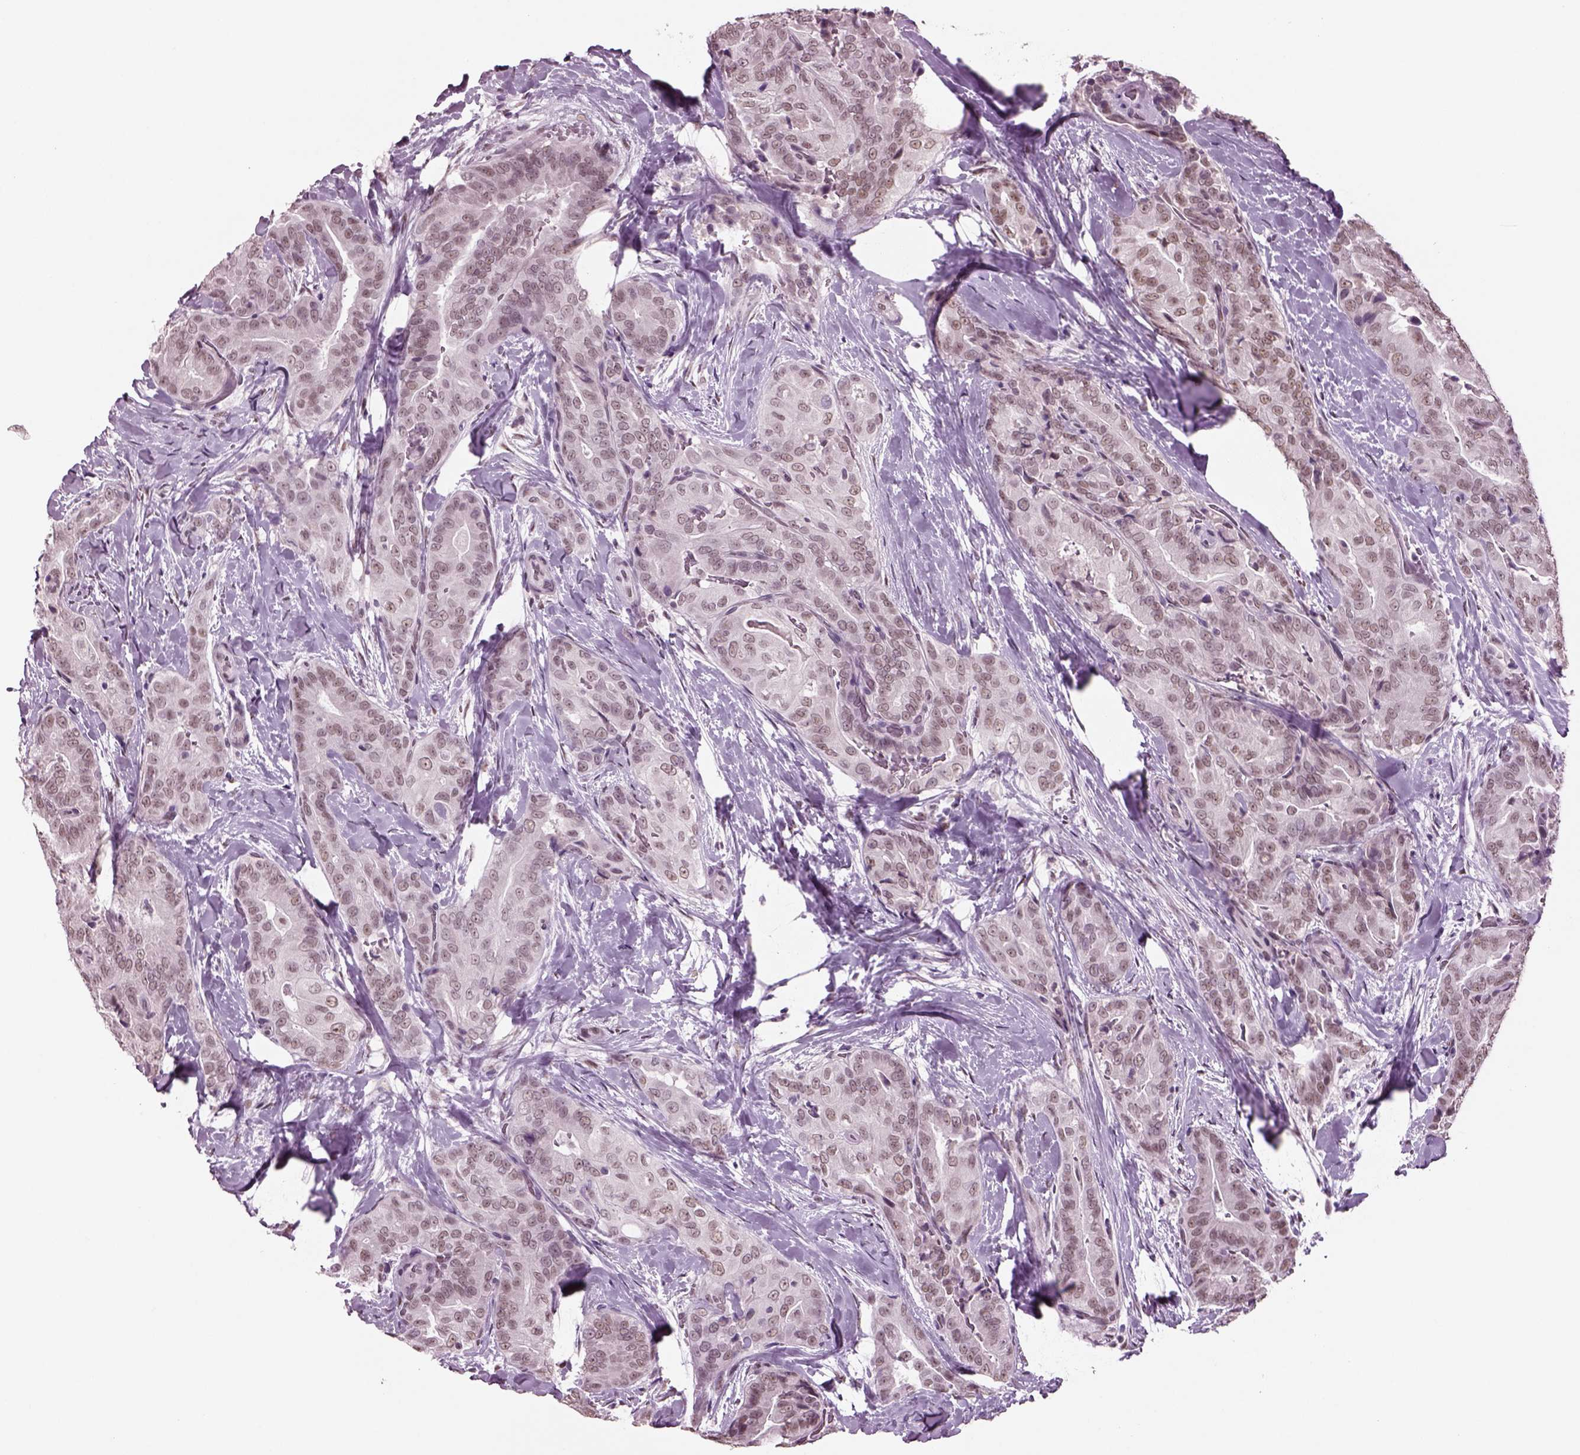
{"staining": {"intensity": "weak", "quantity": "25%-75%", "location": "nuclear"}, "tissue": "thyroid cancer", "cell_type": "Tumor cells", "image_type": "cancer", "snomed": [{"axis": "morphology", "description": "Papillary adenocarcinoma, NOS"}, {"axis": "topography", "description": "Thyroid gland"}], "caption": "Immunohistochemical staining of human thyroid cancer (papillary adenocarcinoma) shows low levels of weak nuclear protein expression in about 25%-75% of tumor cells.", "gene": "SEPHS1", "patient": {"sex": "male", "age": 61}}